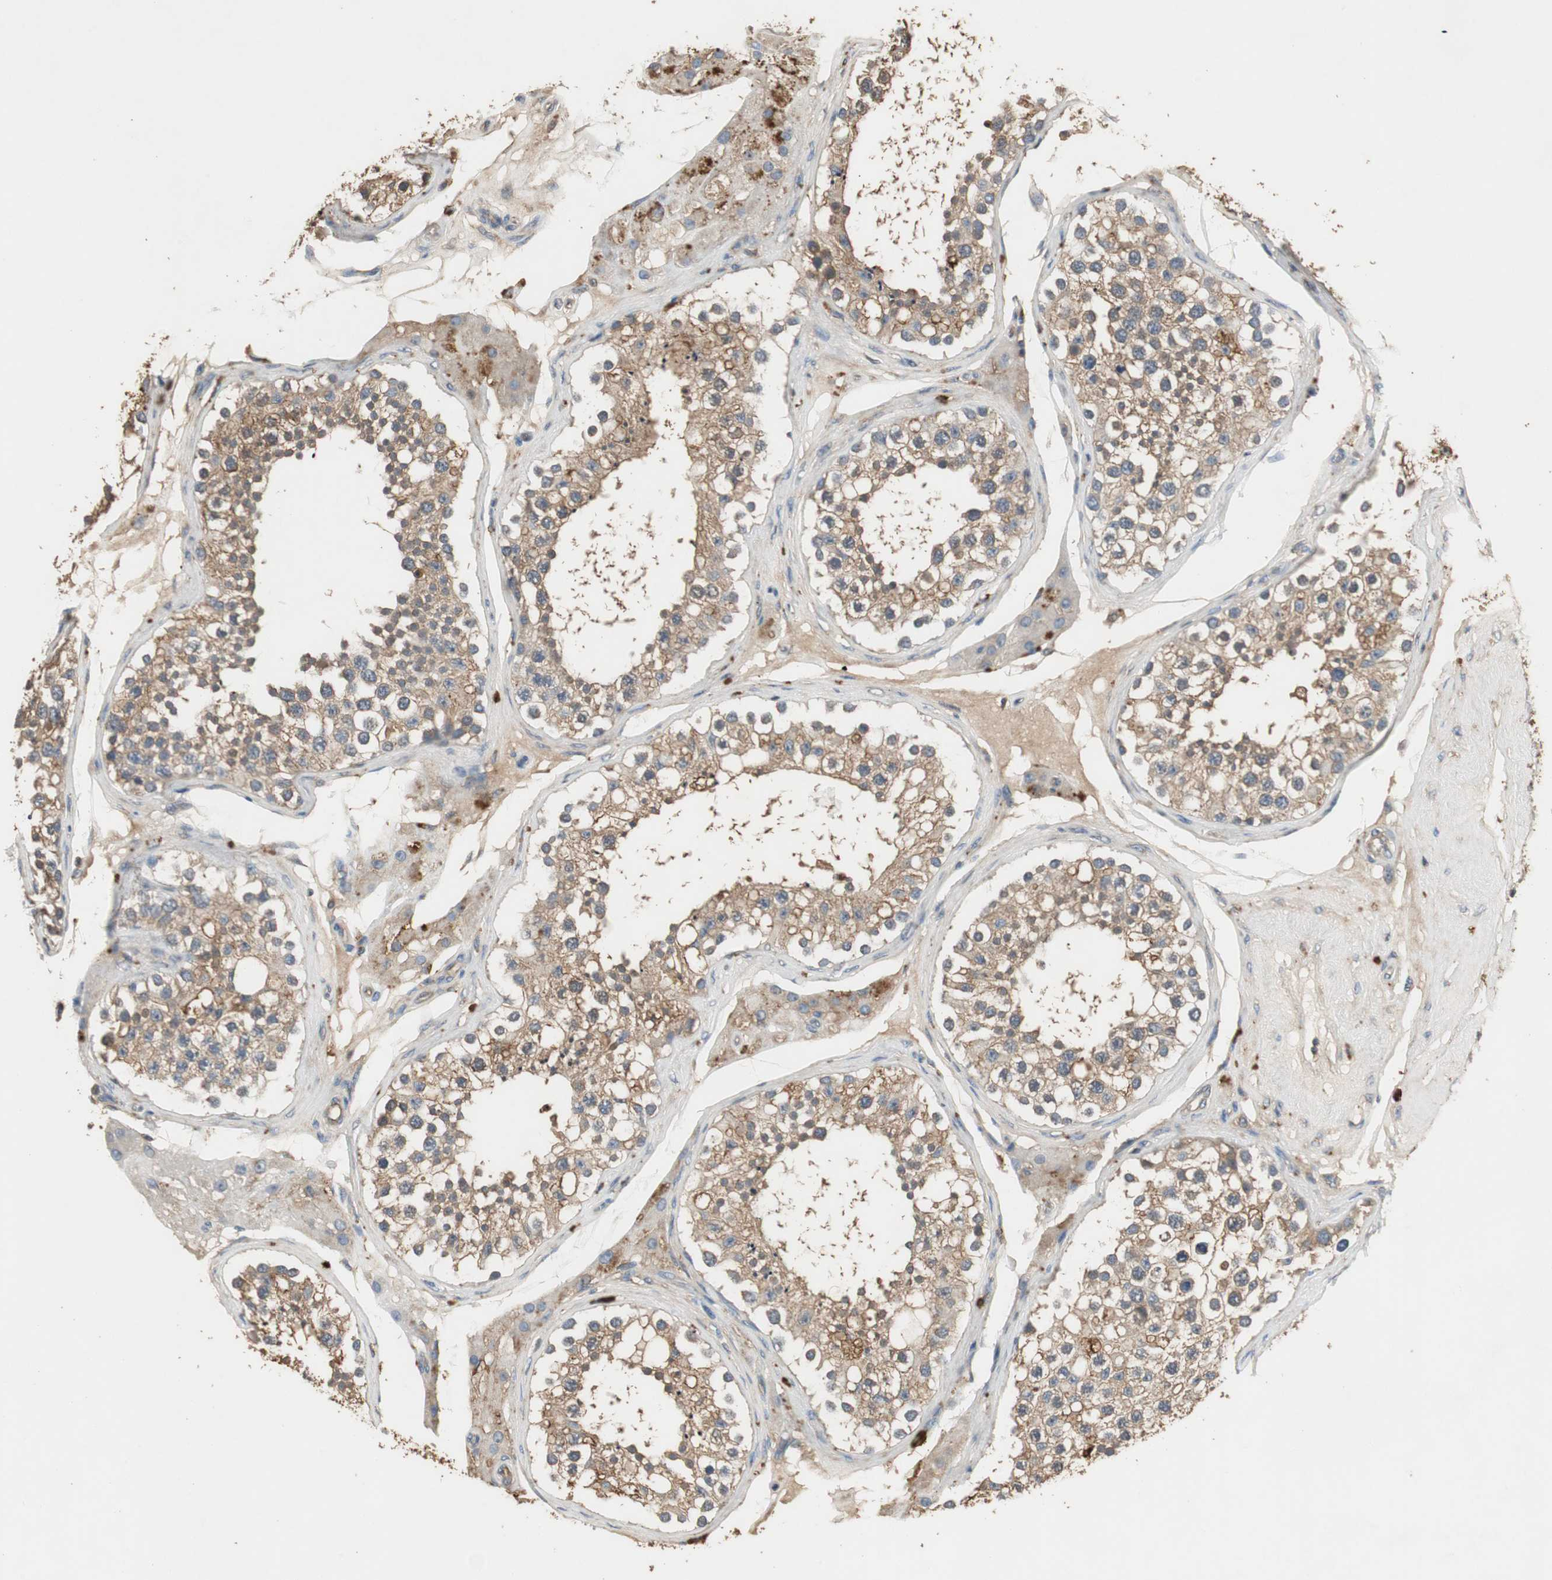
{"staining": {"intensity": "moderate", "quantity": ">75%", "location": "cytoplasmic/membranous"}, "tissue": "testis", "cell_type": "Cells in seminiferous ducts", "image_type": "normal", "snomed": [{"axis": "morphology", "description": "Normal tissue, NOS"}, {"axis": "topography", "description": "Testis"}], "caption": "Immunohistochemistry of normal testis shows medium levels of moderate cytoplasmic/membranous expression in approximately >75% of cells in seminiferous ducts. Nuclei are stained in blue.", "gene": "TNFRSF14", "patient": {"sex": "male", "age": 68}}